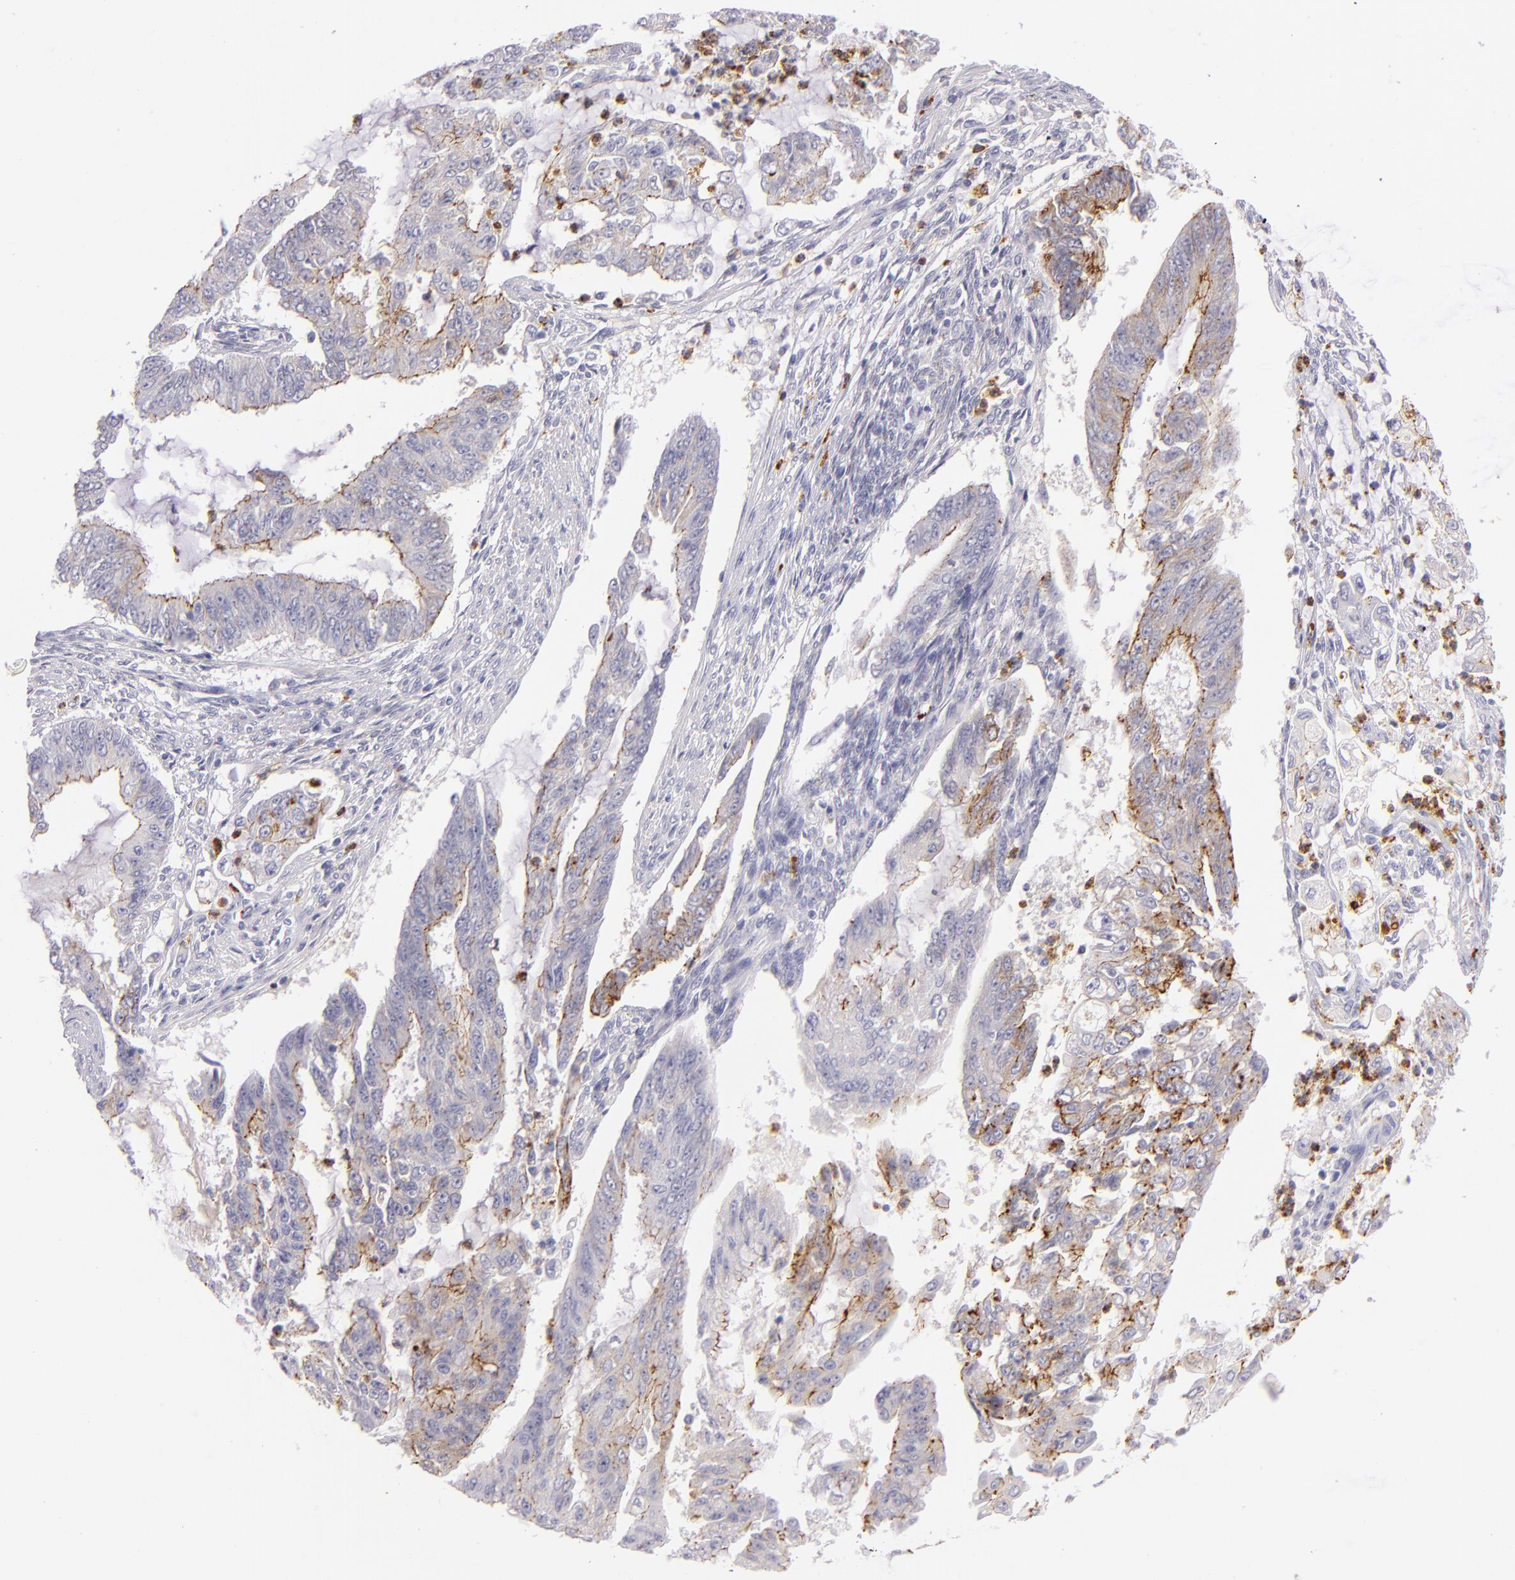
{"staining": {"intensity": "moderate", "quantity": "25%-75%", "location": "cytoplasmic/membranous"}, "tissue": "endometrial cancer", "cell_type": "Tumor cells", "image_type": "cancer", "snomed": [{"axis": "morphology", "description": "Adenocarcinoma, NOS"}, {"axis": "topography", "description": "Endometrium"}], "caption": "Tumor cells exhibit medium levels of moderate cytoplasmic/membranous expression in approximately 25%-75% of cells in human endometrial adenocarcinoma.", "gene": "CDH3", "patient": {"sex": "female", "age": 75}}